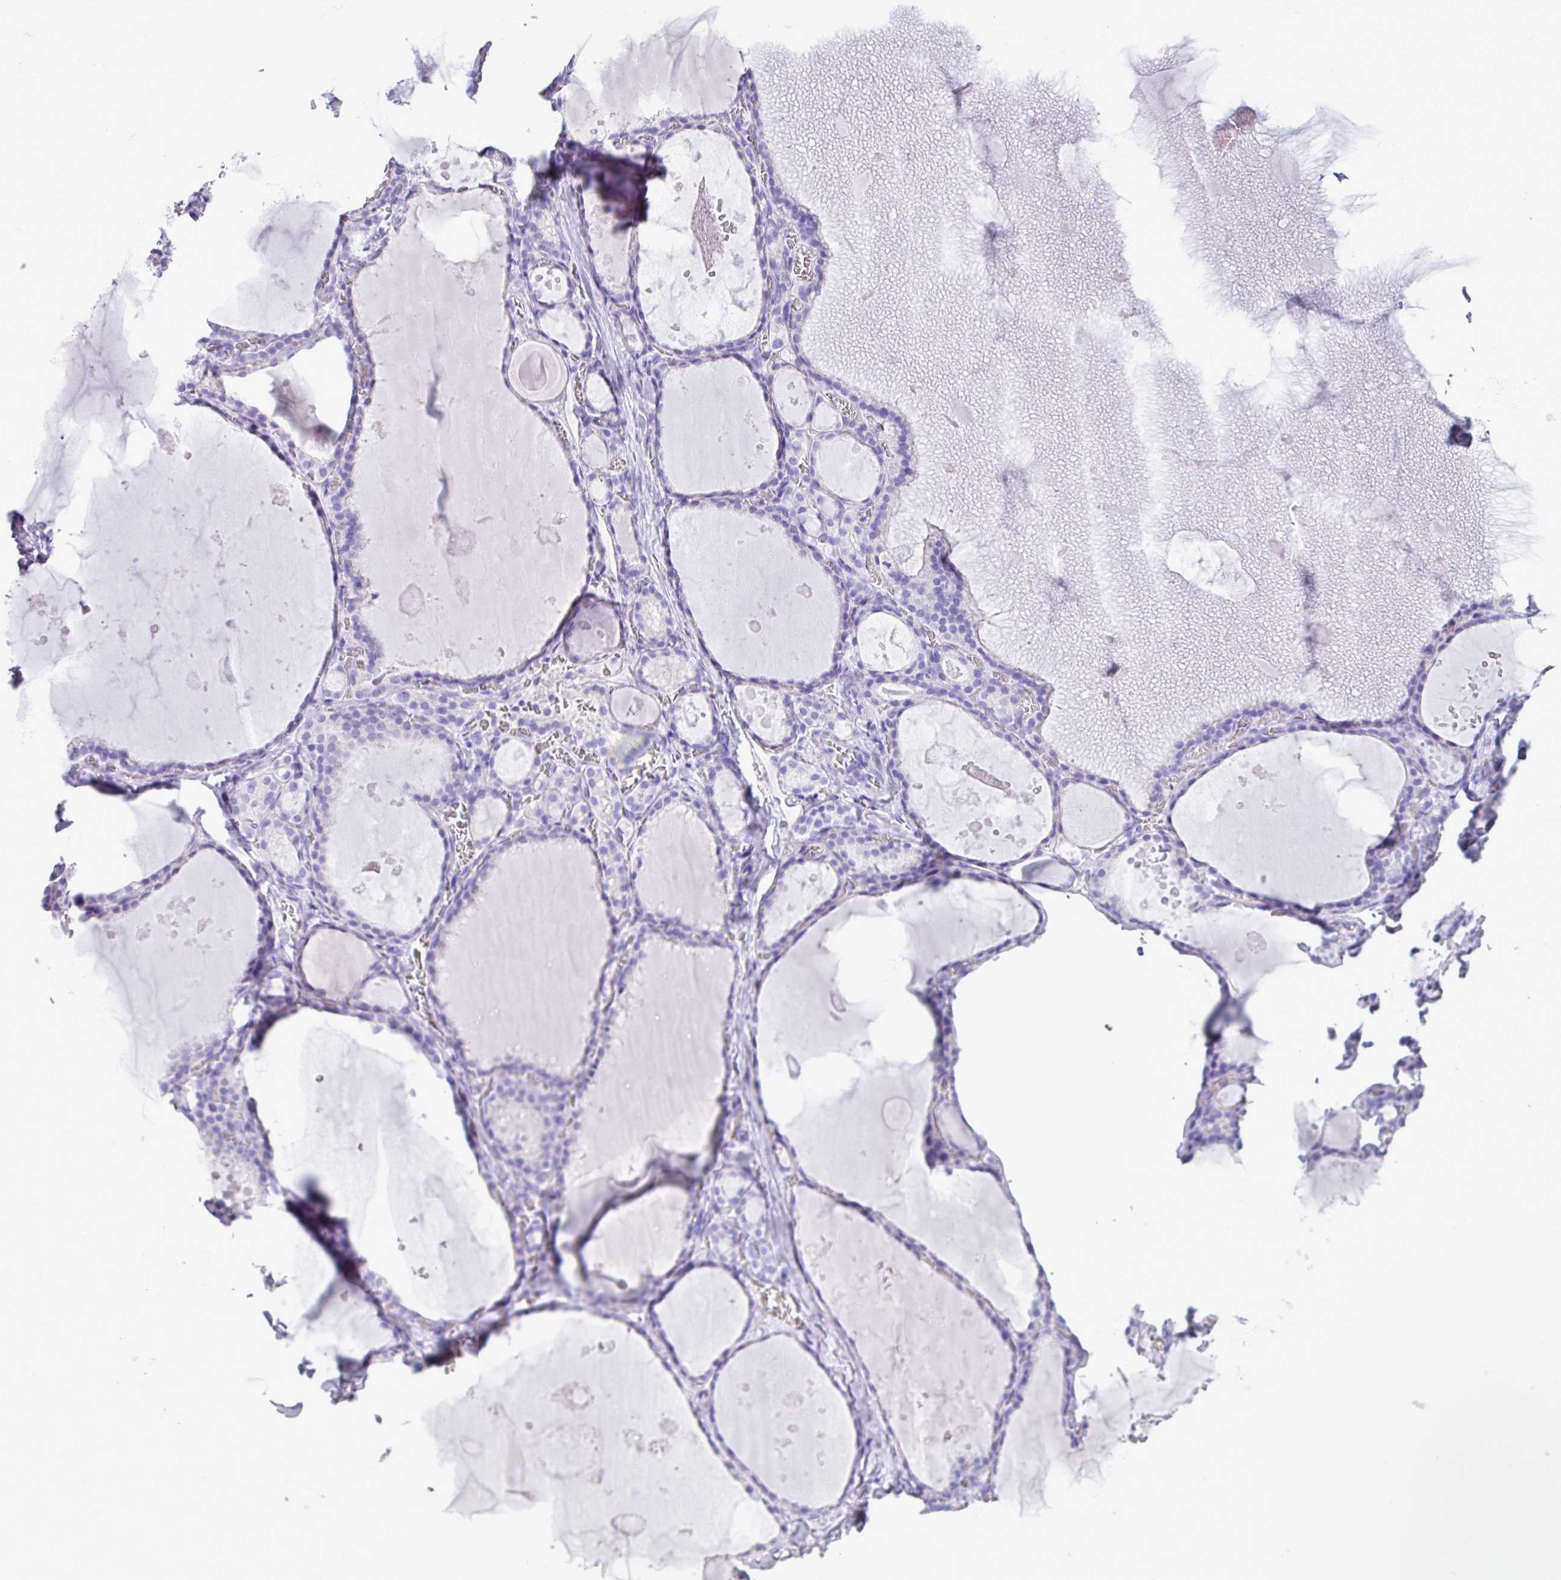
{"staining": {"intensity": "negative", "quantity": "none", "location": "none"}, "tissue": "thyroid gland", "cell_type": "Glandular cells", "image_type": "normal", "snomed": [{"axis": "morphology", "description": "Normal tissue, NOS"}, {"axis": "topography", "description": "Thyroid gland"}], "caption": "This is an IHC image of normal thyroid gland. There is no staining in glandular cells.", "gene": "STIMATE", "patient": {"sex": "male", "age": 56}}